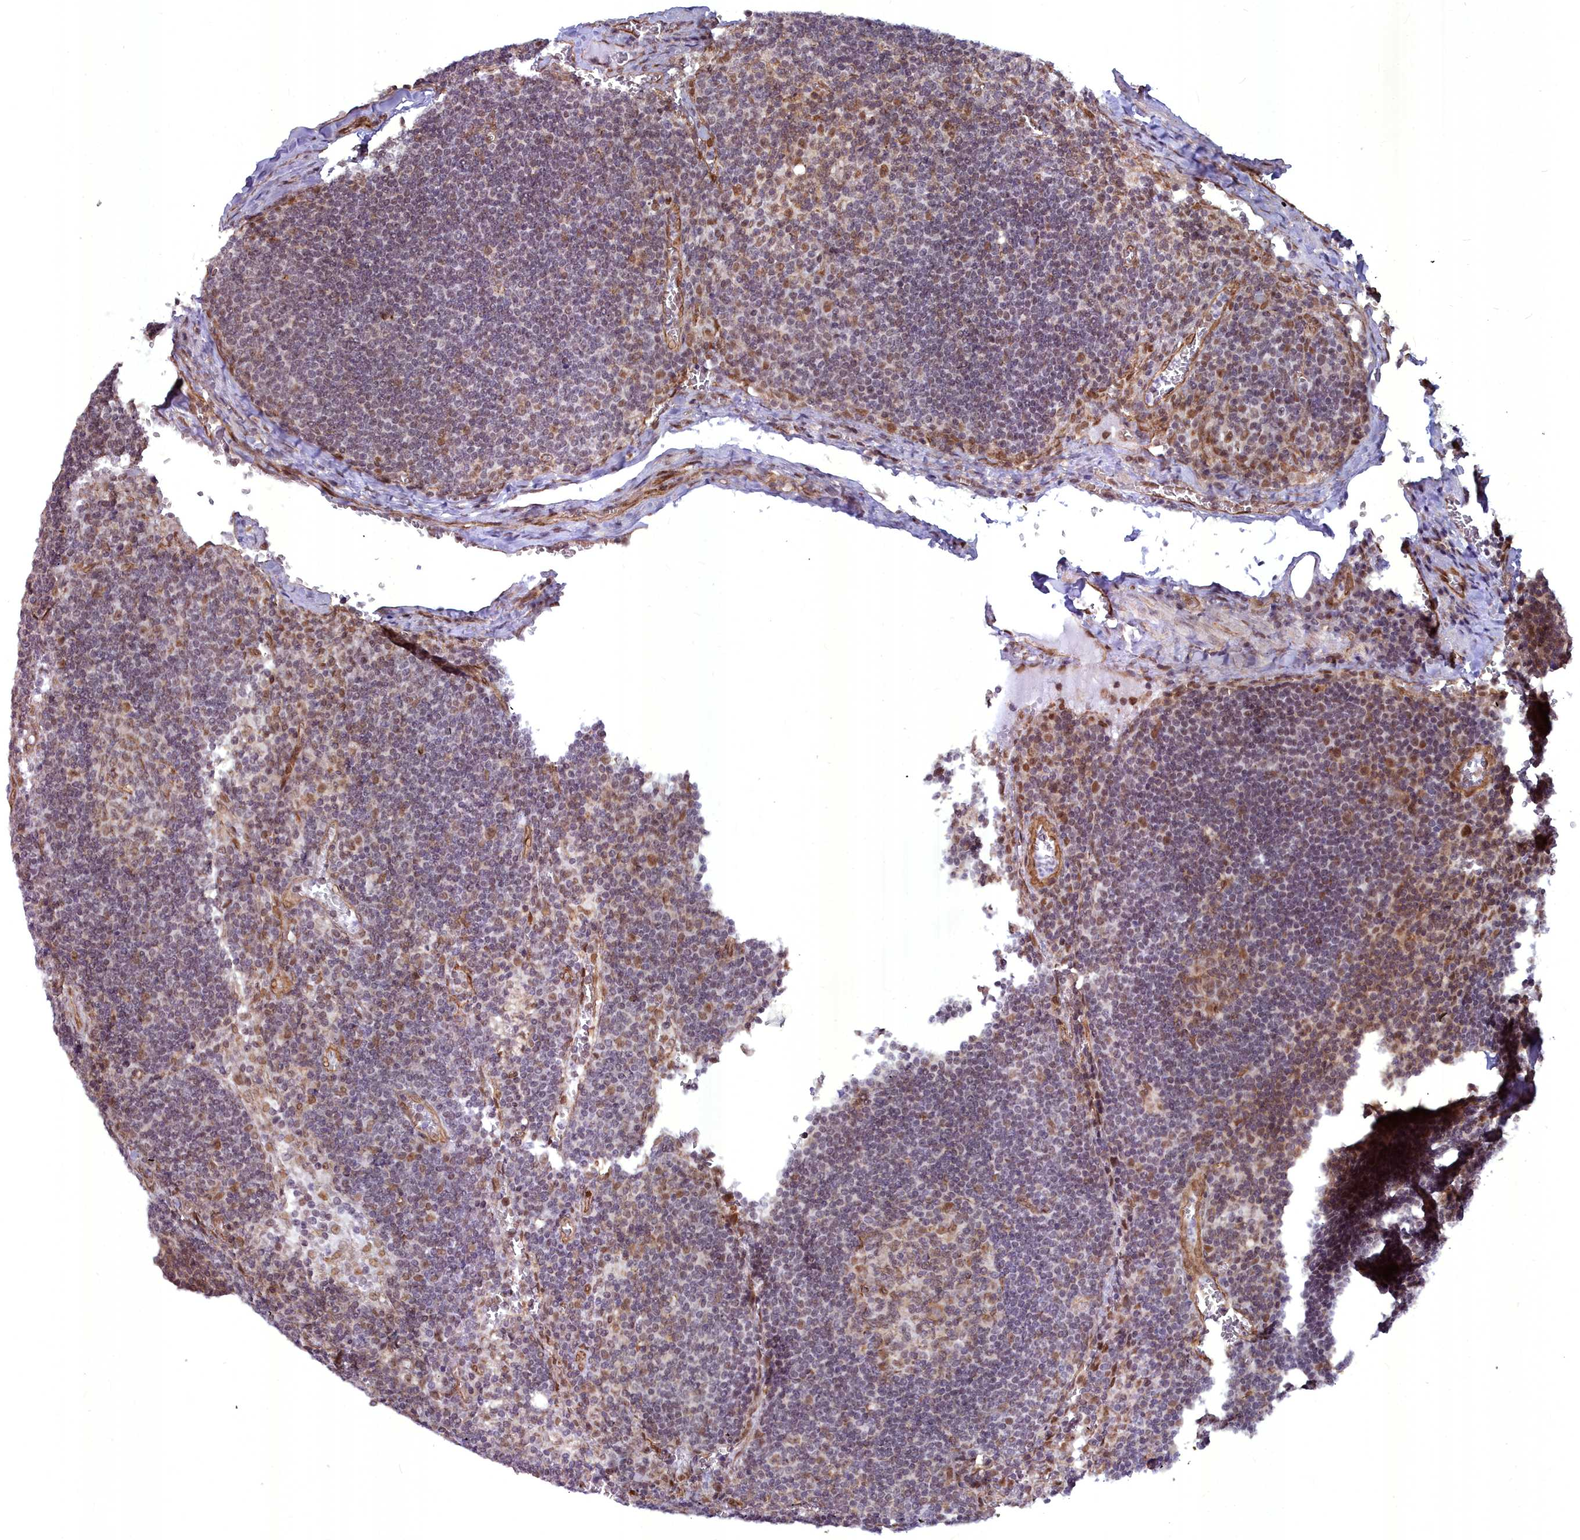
{"staining": {"intensity": "moderate", "quantity": "25%-75%", "location": "nuclear"}, "tissue": "lymph node", "cell_type": "Germinal center cells", "image_type": "normal", "snomed": [{"axis": "morphology", "description": "Normal tissue, NOS"}, {"axis": "topography", "description": "Lymph node"}], "caption": "Brown immunohistochemical staining in normal human lymph node shows moderate nuclear positivity in about 25%-75% of germinal center cells. (Stains: DAB in brown, nuclei in blue, Microscopy: brightfield microscopy at high magnification).", "gene": "YJU2", "patient": {"sex": "female", "age": 73}}